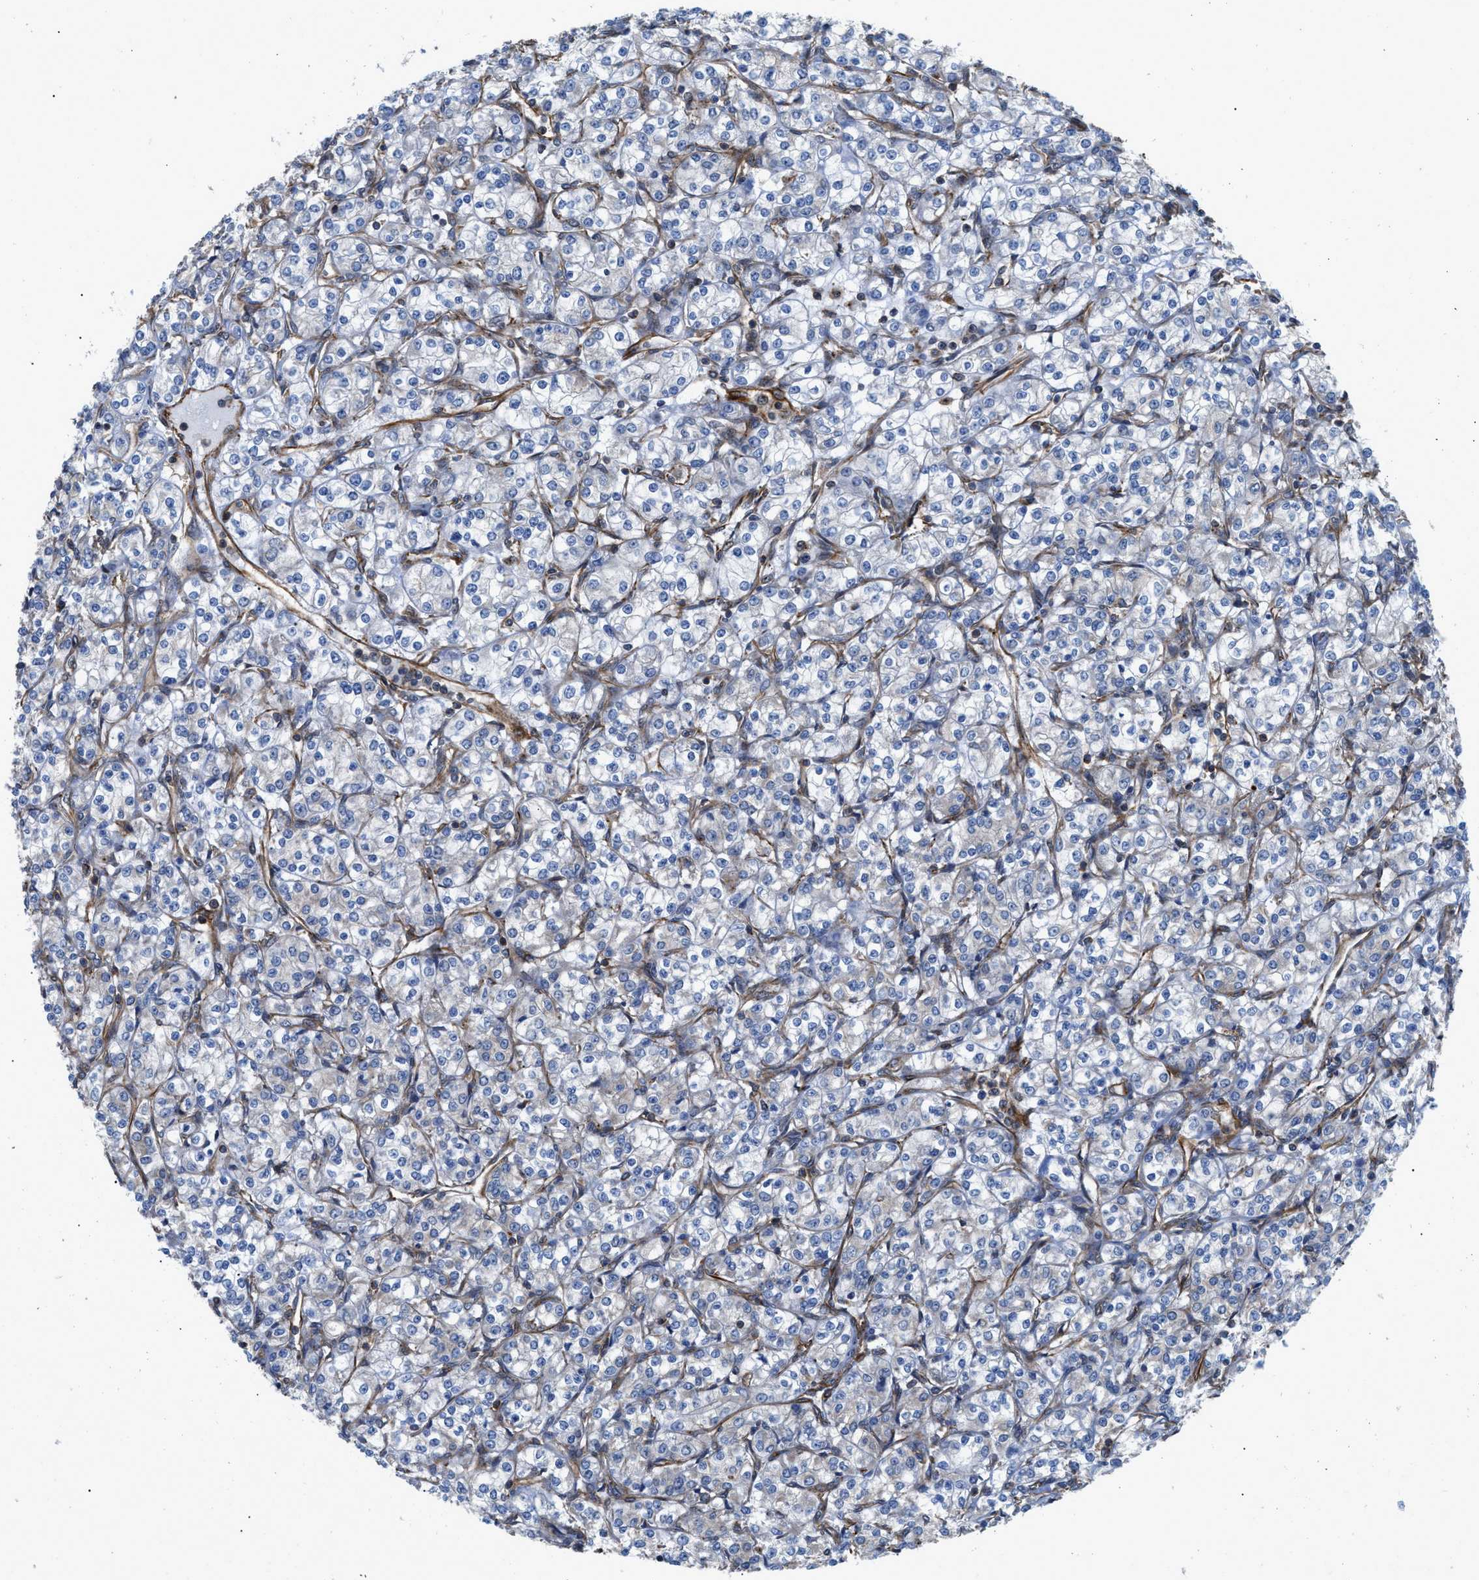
{"staining": {"intensity": "weak", "quantity": "<25%", "location": "cytoplasmic/membranous"}, "tissue": "renal cancer", "cell_type": "Tumor cells", "image_type": "cancer", "snomed": [{"axis": "morphology", "description": "Adenocarcinoma, NOS"}, {"axis": "topography", "description": "Kidney"}], "caption": "This micrograph is of renal cancer (adenocarcinoma) stained with immunohistochemistry to label a protein in brown with the nuclei are counter-stained blue. There is no staining in tumor cells.", "gene": "PTPRE", "patient": {"sex": "male", "age": 77}}